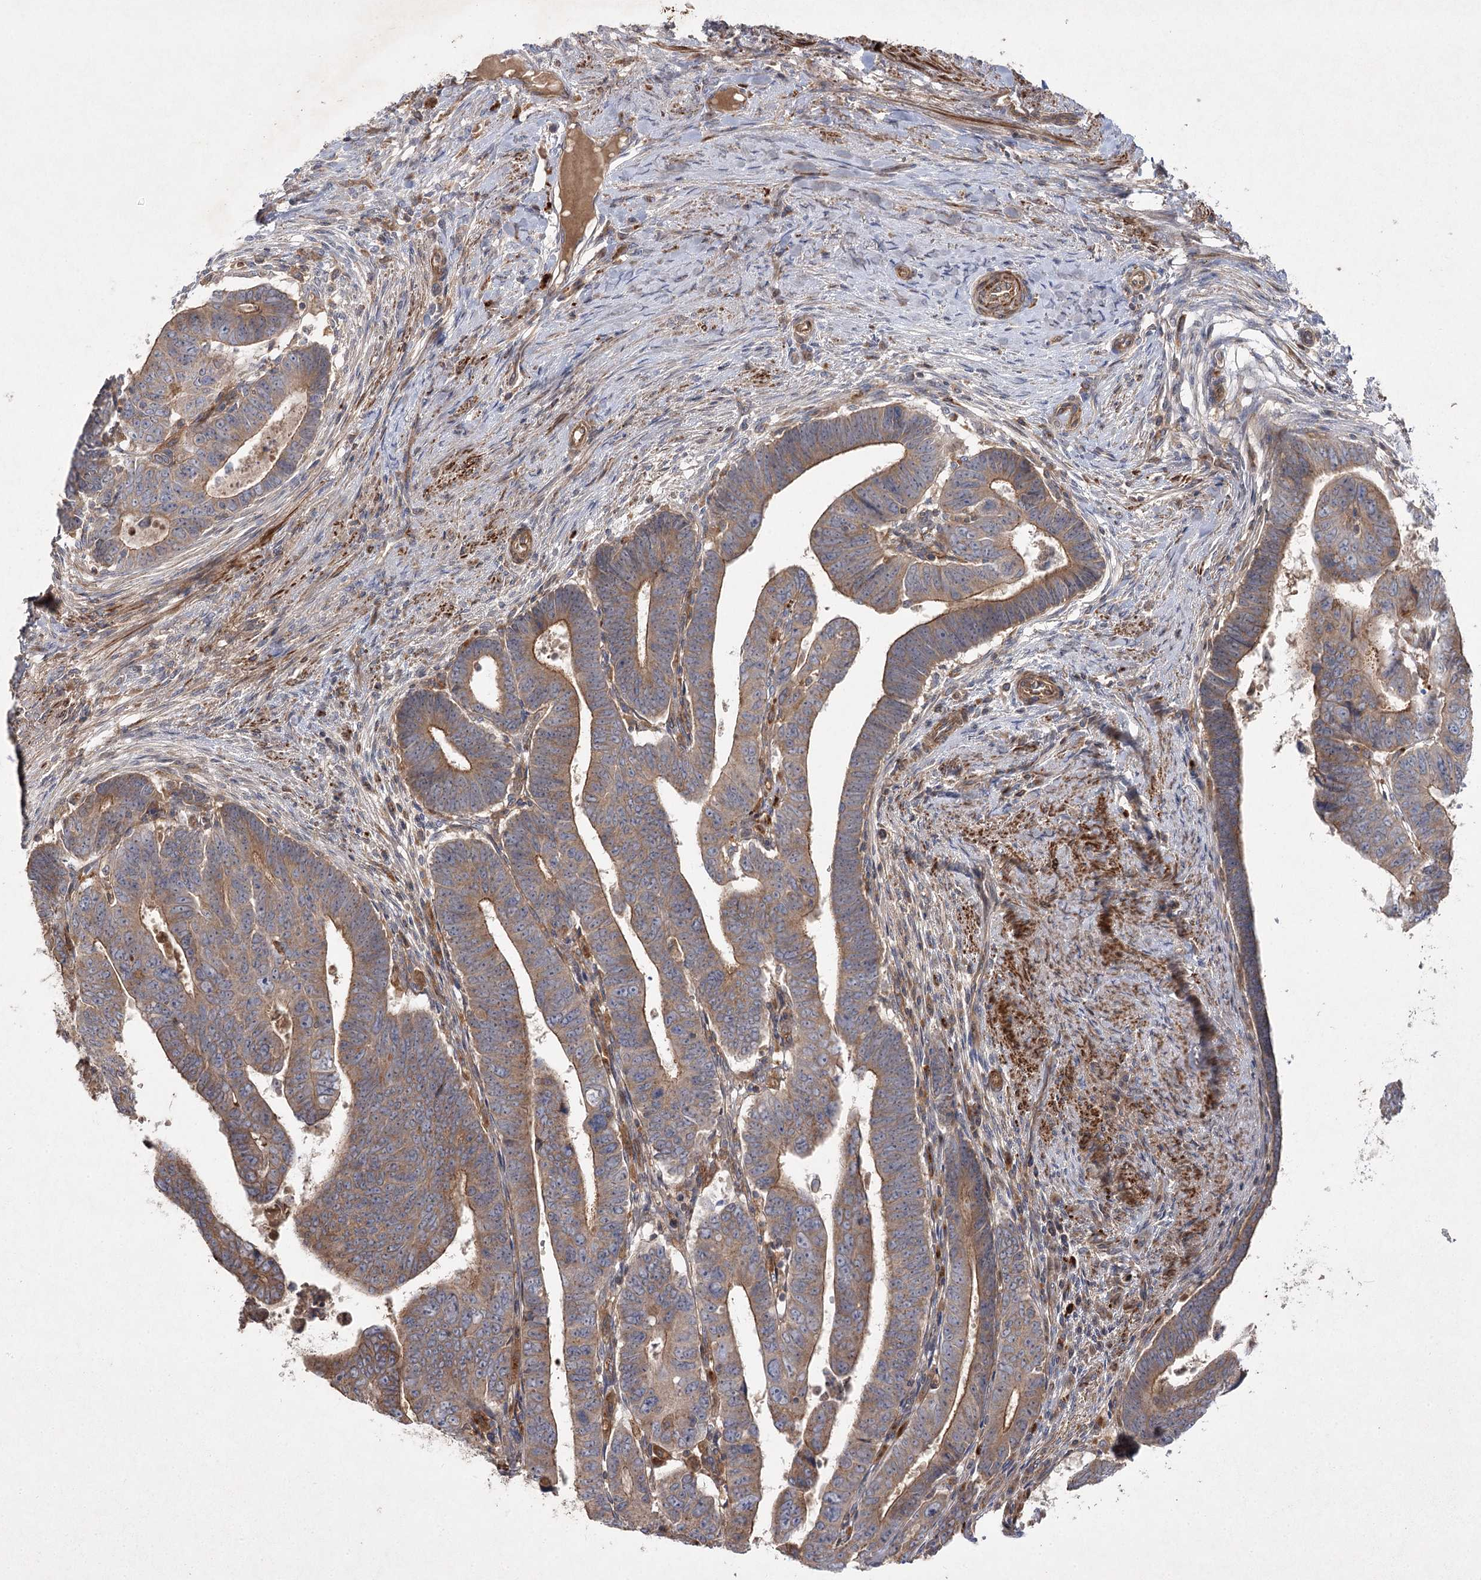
{"staining": {"intensity": "moderate", "quantity": ">75%", "location": "cytoplasmic/membranous"}, "tissue": "colorectal cancer", "cell_type": "Tumor cells", "image_type": "cancer", "snomed": [{"axis": "morphology", "description": "Normal tissue, NOS"}, {"axis": "morphology", "description": "Adenocarcinoma, NOS"}, {"axis": "topography", "description": "Rectum"}], "caption": "This photomicrograph reveals colorectal adenocarcinoma stained with immunohistochemistry (IHC) to label a protein in brown. The cytoplasmic/membranous of tumor cells show moderate positivity for the protein. Nuclei are counter-stained blue.", "gene": "KIAA0825", "patient": {"sex": "female", "age": 65}}